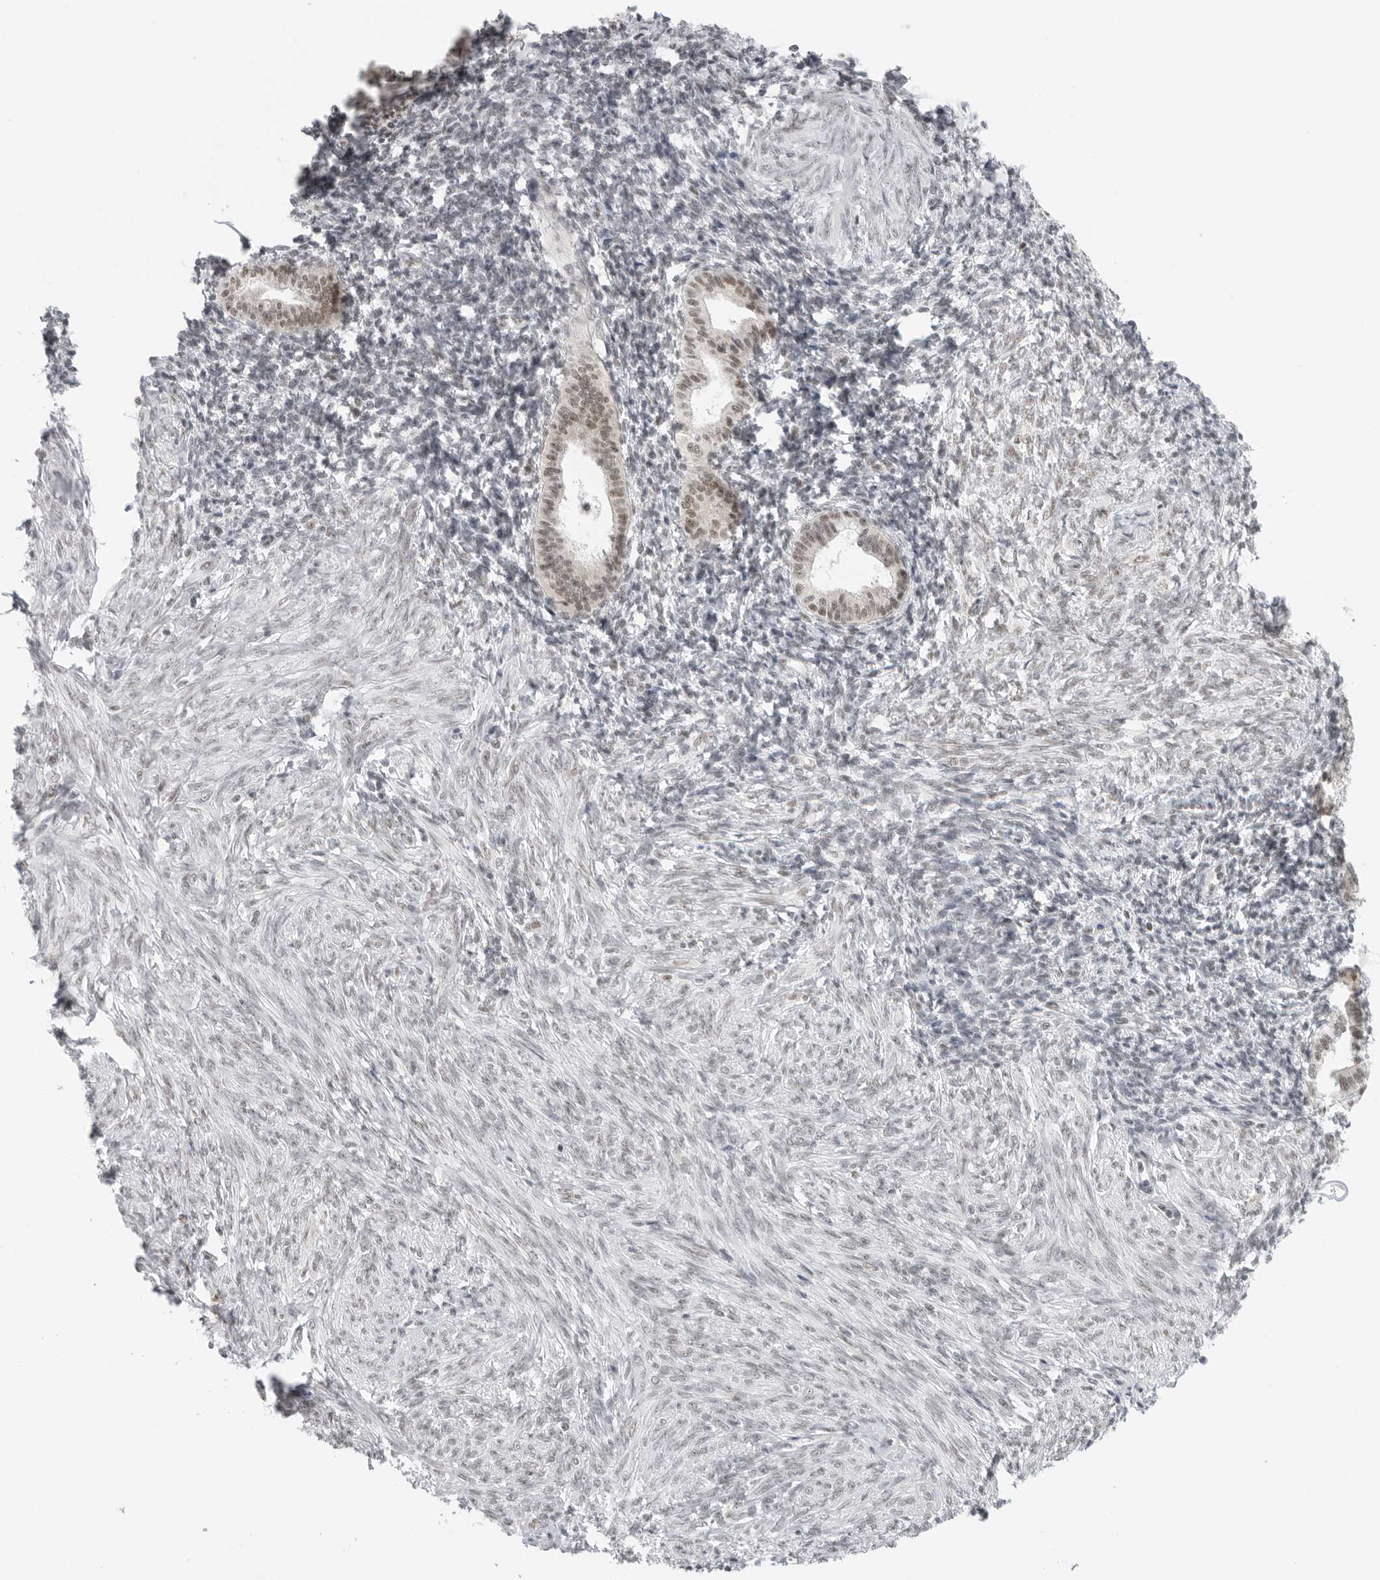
{"staining": {"intensity": "negative", "quantity": "none", "location": "none"}, "tissue": "endometrium", "cell_type": "Cells in endometrial stroma", "image_type": "normal", "snomed": [{"axis": "morphology", "description": "Normal tissue, NOS"}, {"axis": "topography", "description": "Endometrium"}], "caption": "DAB immunohistochemical staining of benign human endometrium shows no significant positivity in cells in endometrial stroma. (DAB immunohistochemistry (IHC) with hematoxylin counter stain).", "gene": "RPA2", "patient": {"sex": "female", "age": 77}}